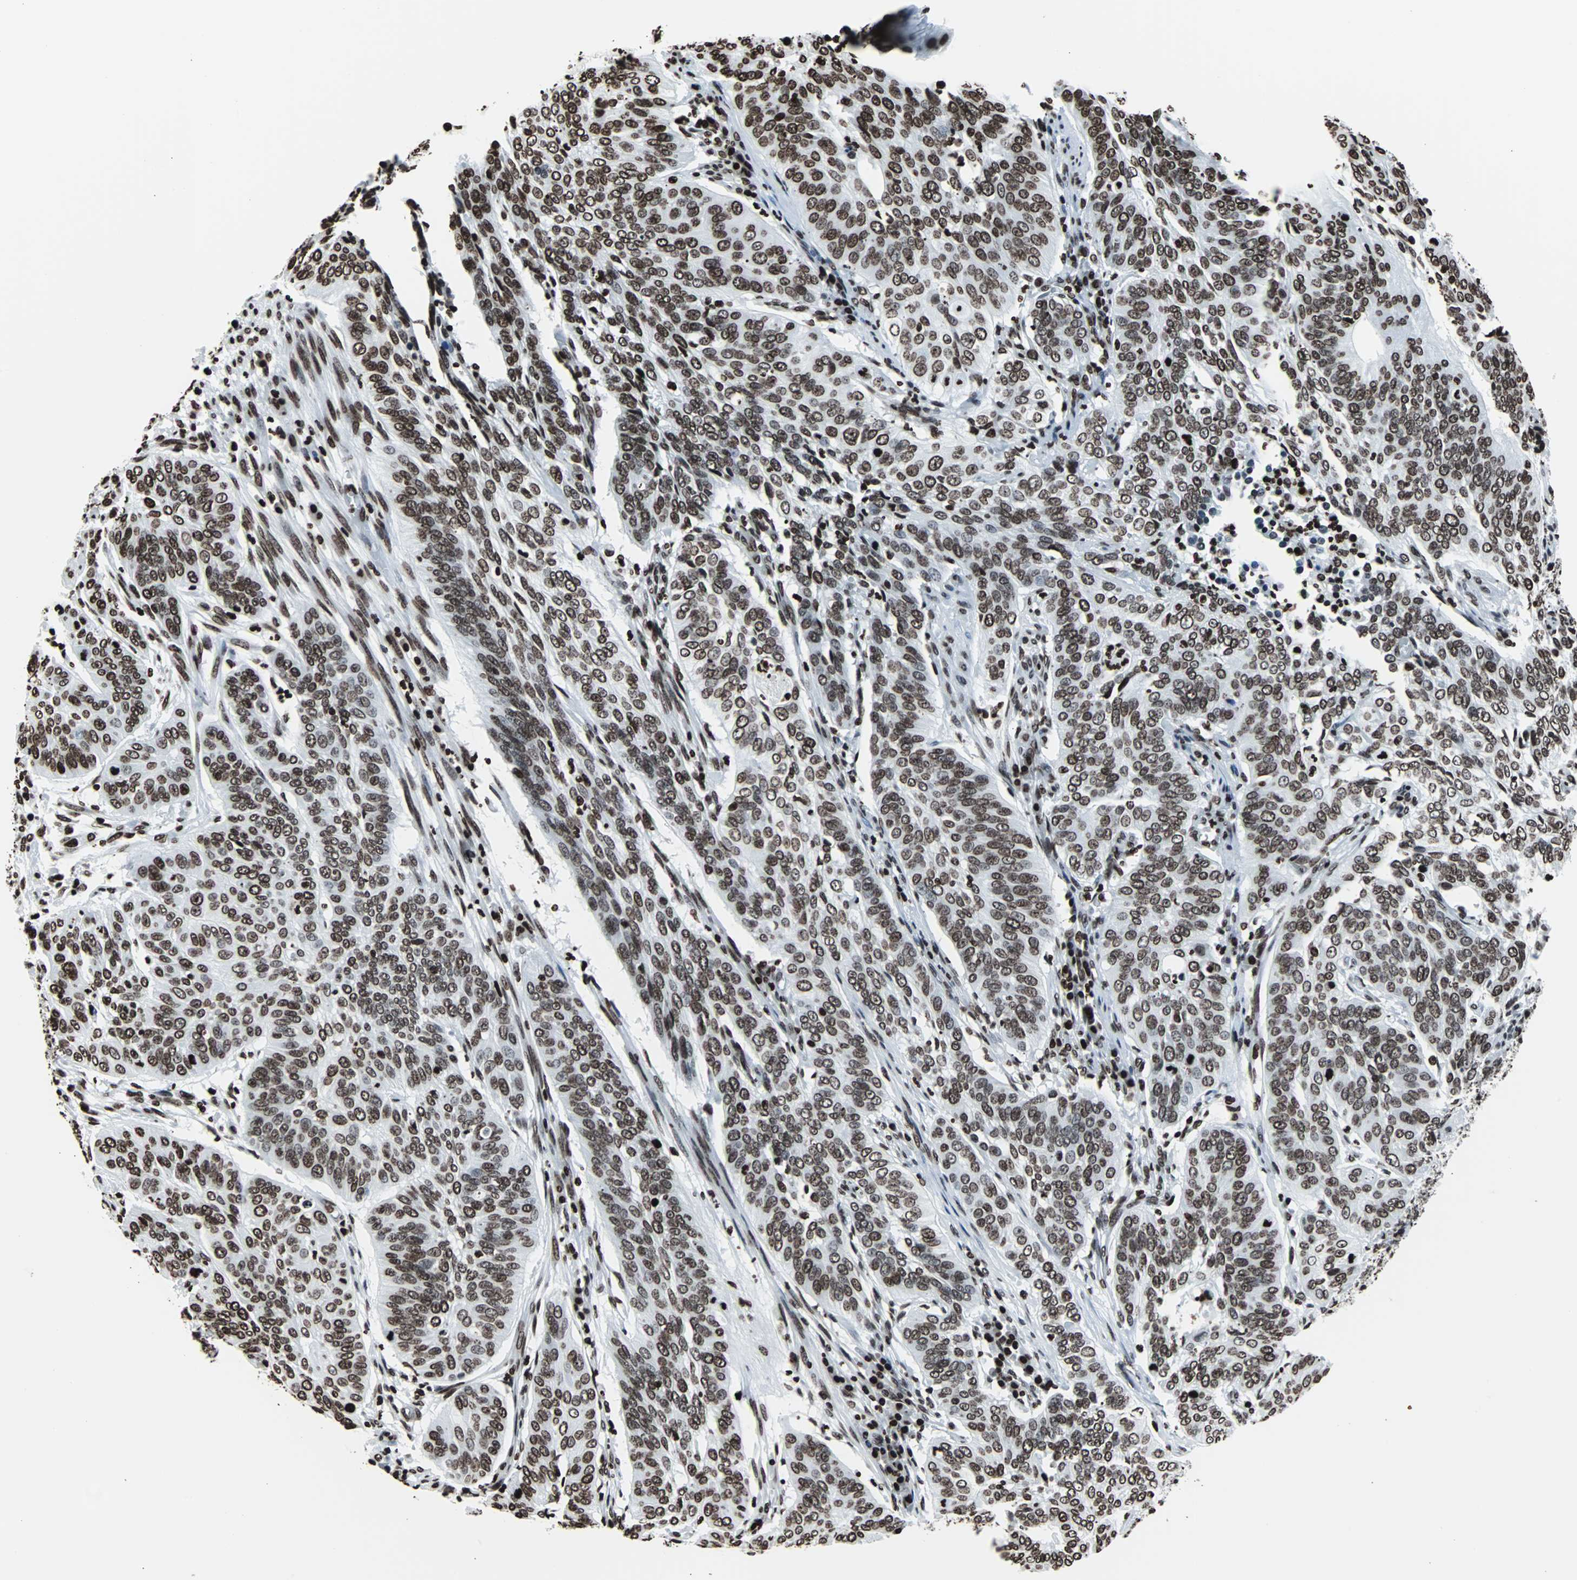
{"staining": {"intensity": "strong", "quantity": ">75%", "location": "nuclear"}, "tissue": "cervical cancer", "cell_type": "Tumor cells", "image_type": "cancer", "snomed": [{"axis": "morphology", "description": "Squamous cell carcinoma, NOS"}, {"axis": "topography", "description": "Cervix"}], "caption": "This histopathology image reveals immunohistochemistry staining of human cervical cancer (squamous cell carcinoma), with high strong nuclear expression in approximately >75% of tumor cells.", "gene": "H2BC18", "patient": {"sex": "female", "age": 39}}